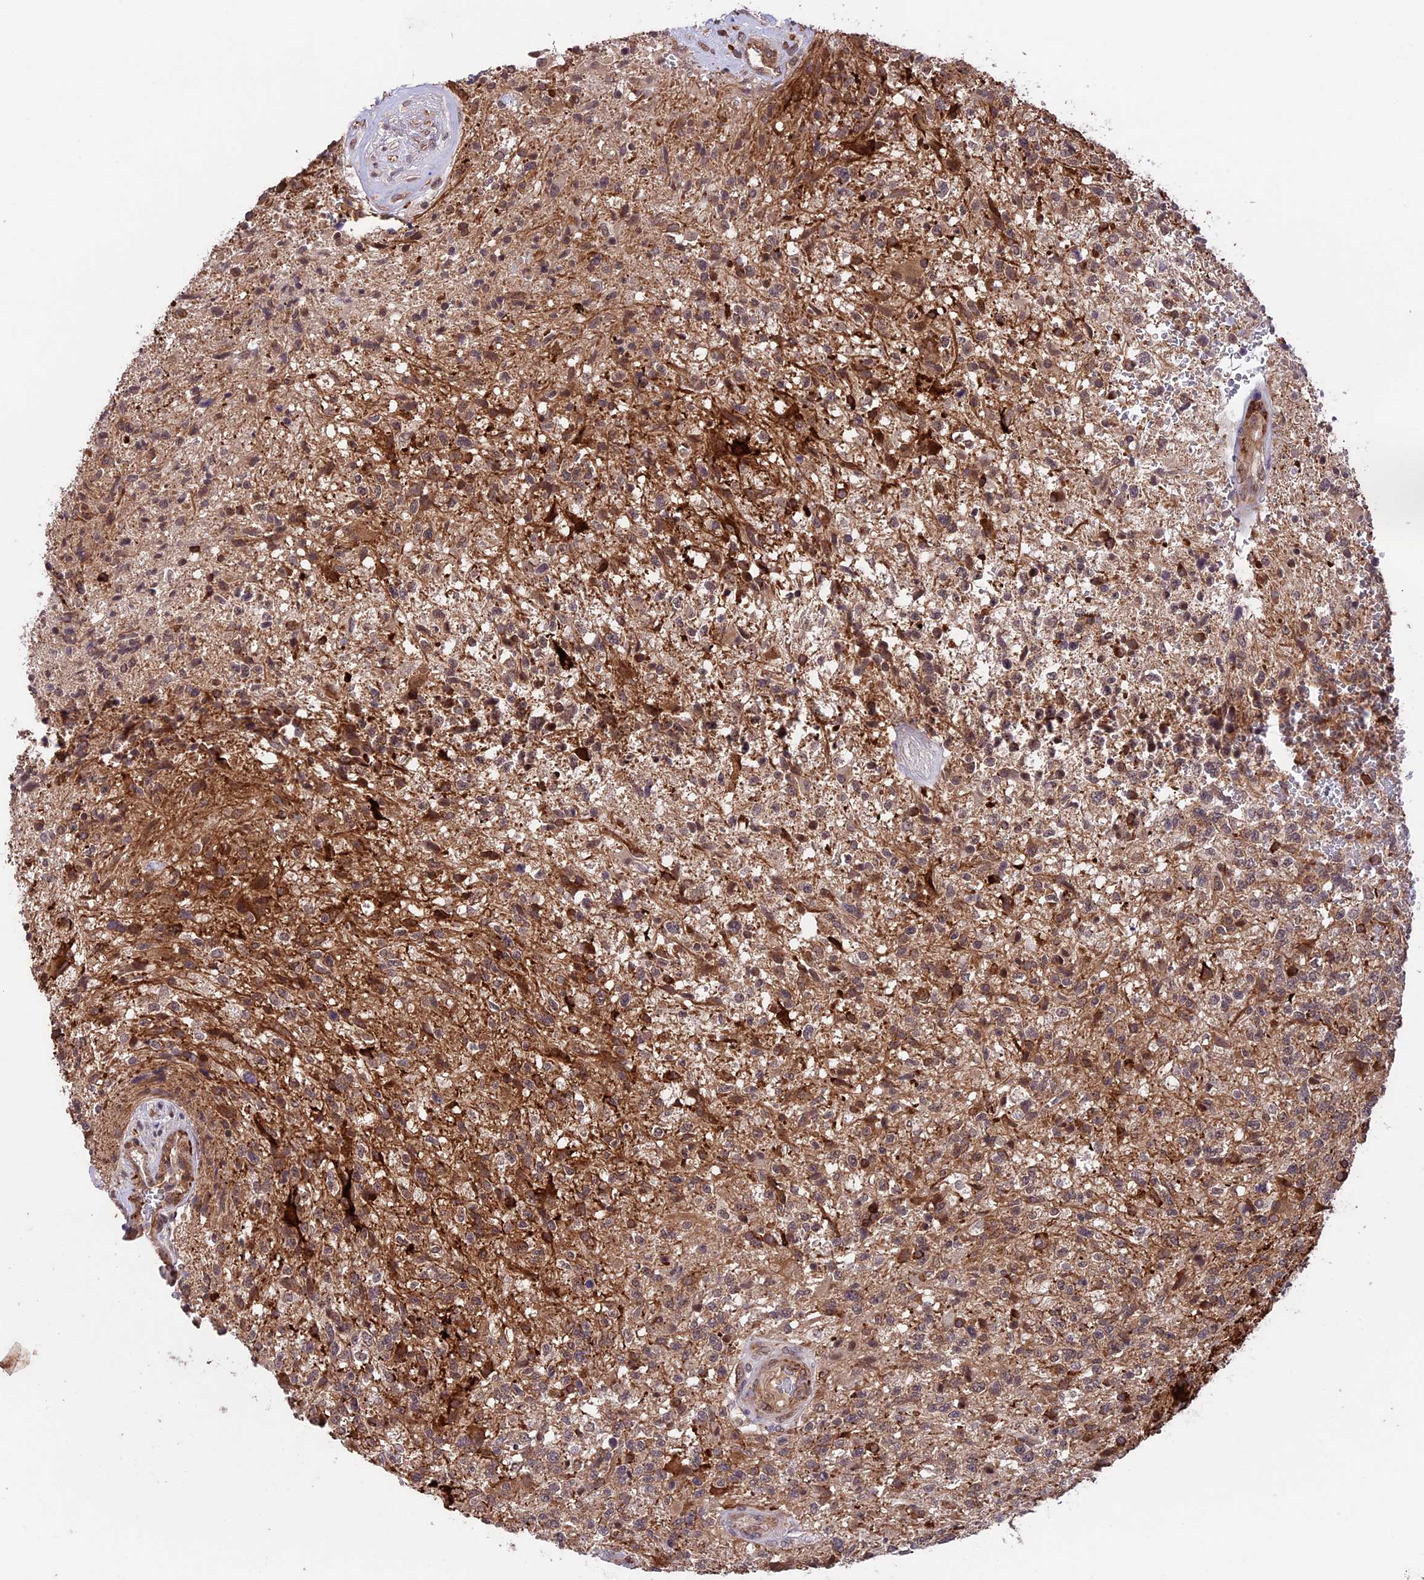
{"staining": {"intensity": "moderate", "quantity": ">75%", "location": "cytoplasmic/membranous"}, "tissue": "glioma", "cell_type": "Tumor cells", "image_type": "cancer", "snomed": [{"axis": "morphology", "description": "Glioma, malignant, High grade"}, {"axis": "topography", "description": "Brain"}], "caption": "Moderate cytoplasmic/membranous expression is identified in about >75% of tumor cells in glioma.", "gene": "SIPA1L3", "patient": {"sex": "male", "age": 56}}